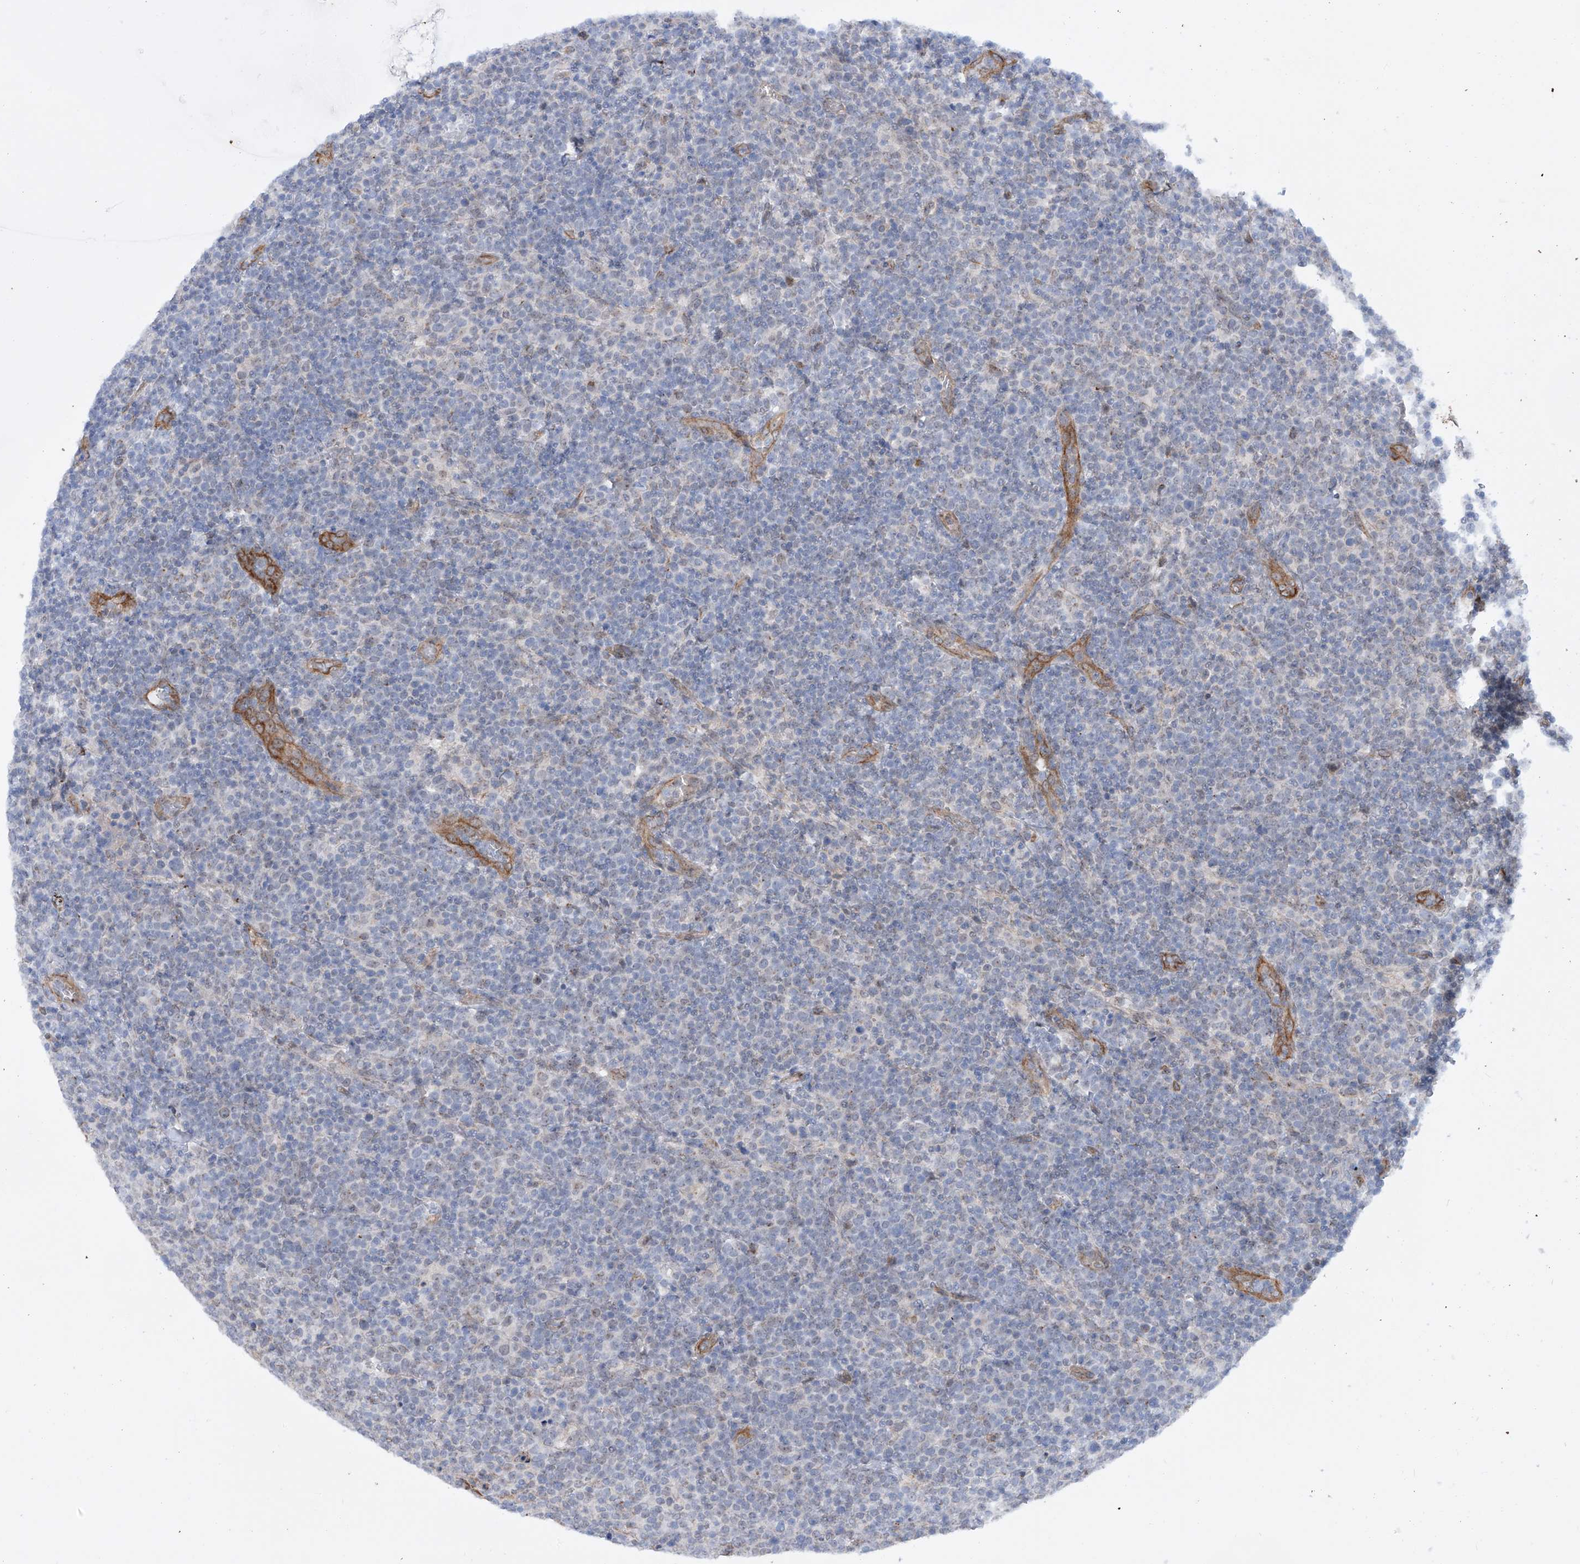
{"staining": {"intensity": "negative", "quantity": "none", "location": "none"}, "tissue": "lymphoma", "cell_type": "Tumor cells", "image_type": "cancer", "snomed": [{"axis": "morphology", "description": "Malignant lymphoma, non-Hodgkin's type, High grade"}, {"axis": "topography", "description": "Lymph node"}], "caption": "Protein analysis of lymphoma exhibits no significant staining in tumor cells.", "gene": "ZNF490", "patient": {"sex": "male", "age": 61}}